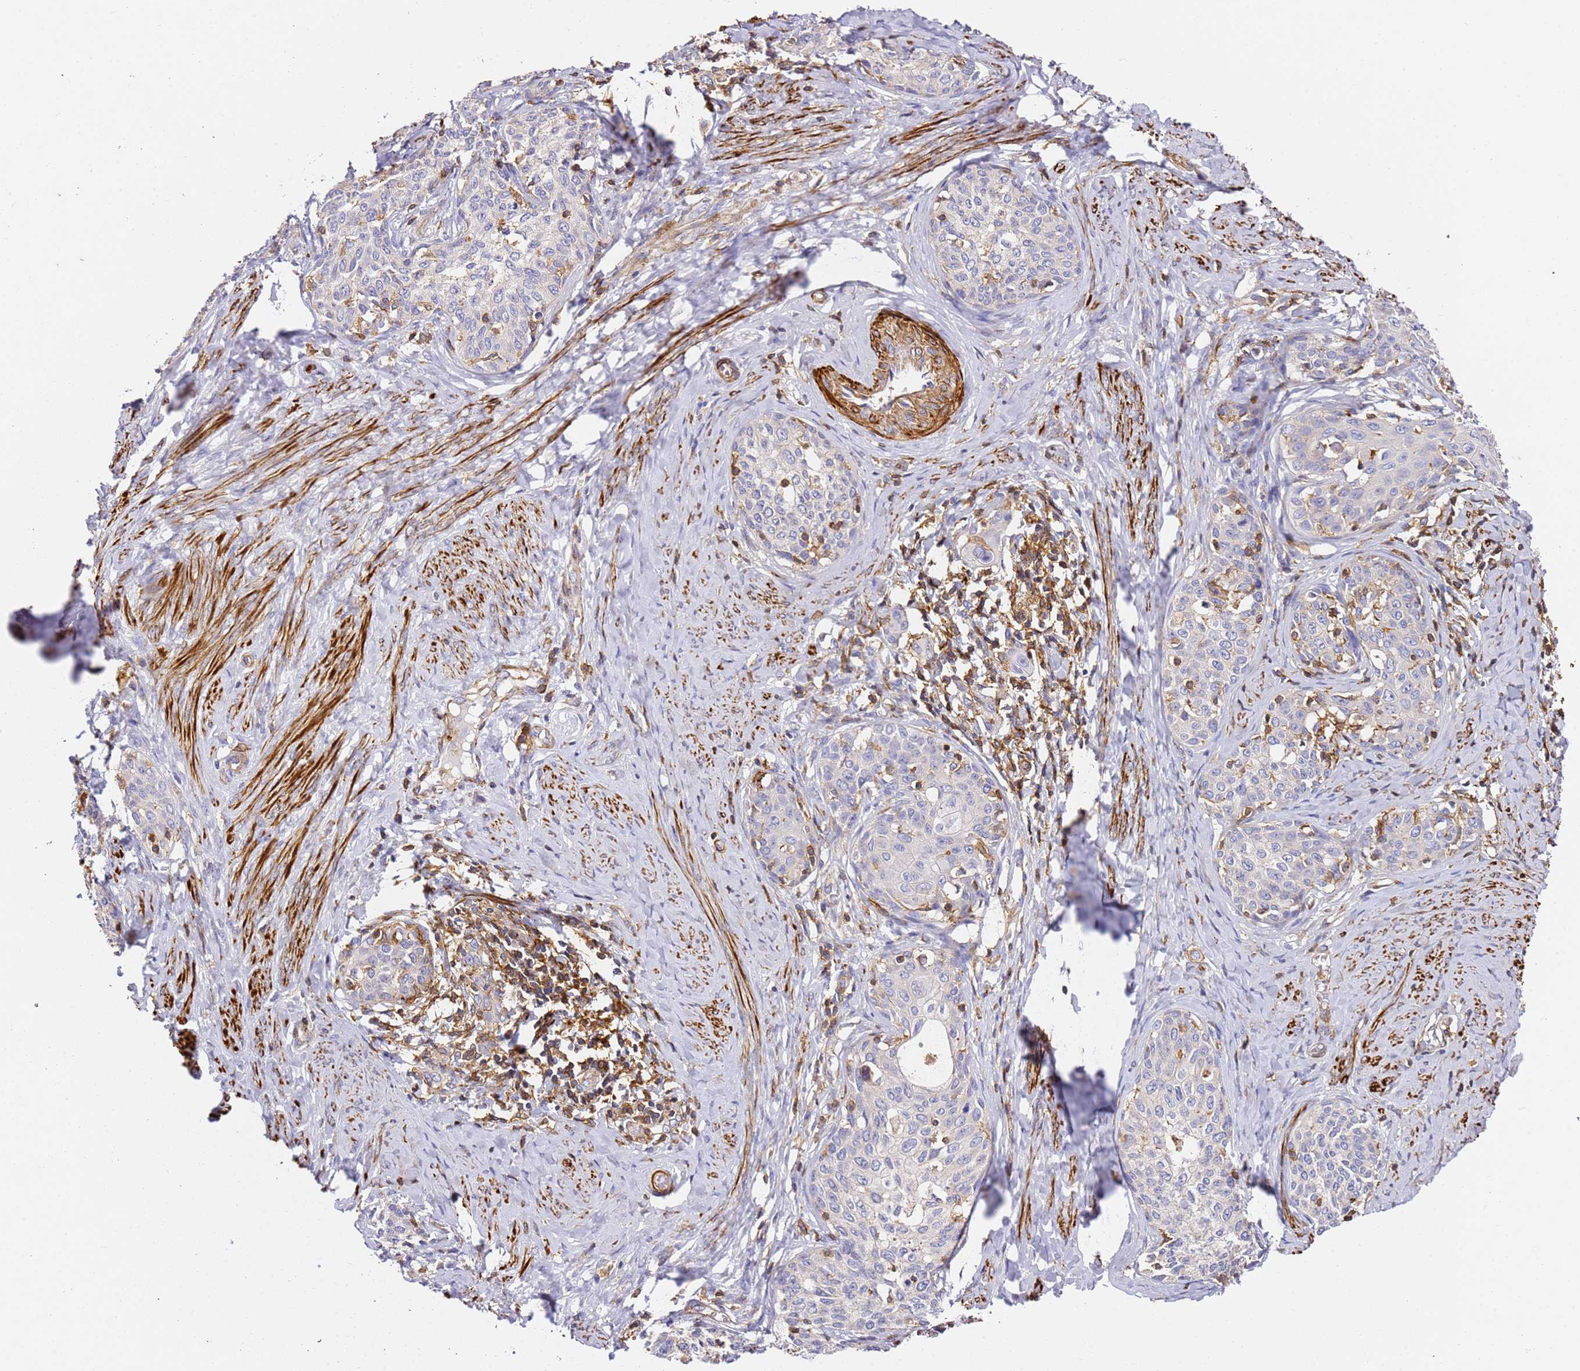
{"staining": {"intensity": "negative", "quantity": "none", "location": "none"}, "tissue": "cervical cancer", "cell_type": "Tumor cells", "image_type": "cancer", "snomed": [{"axis": "morphology", "description": "Squamous cell carcinoma, NOS"}, {"axis": "morphology", "description": "Adenocarcinoma, NOS"}, {"axis": "topography", "description": "Cervix"}], "caption": "DAB immunohistochemical staining of cervical adenocarcinoma shows no significant staining in tumor cells. (Immunohistochemistry (ihc), brightfield microscopy, high magnification).", "gene": "ZNF671", "patient": {"sex": "female", "age": 52}}